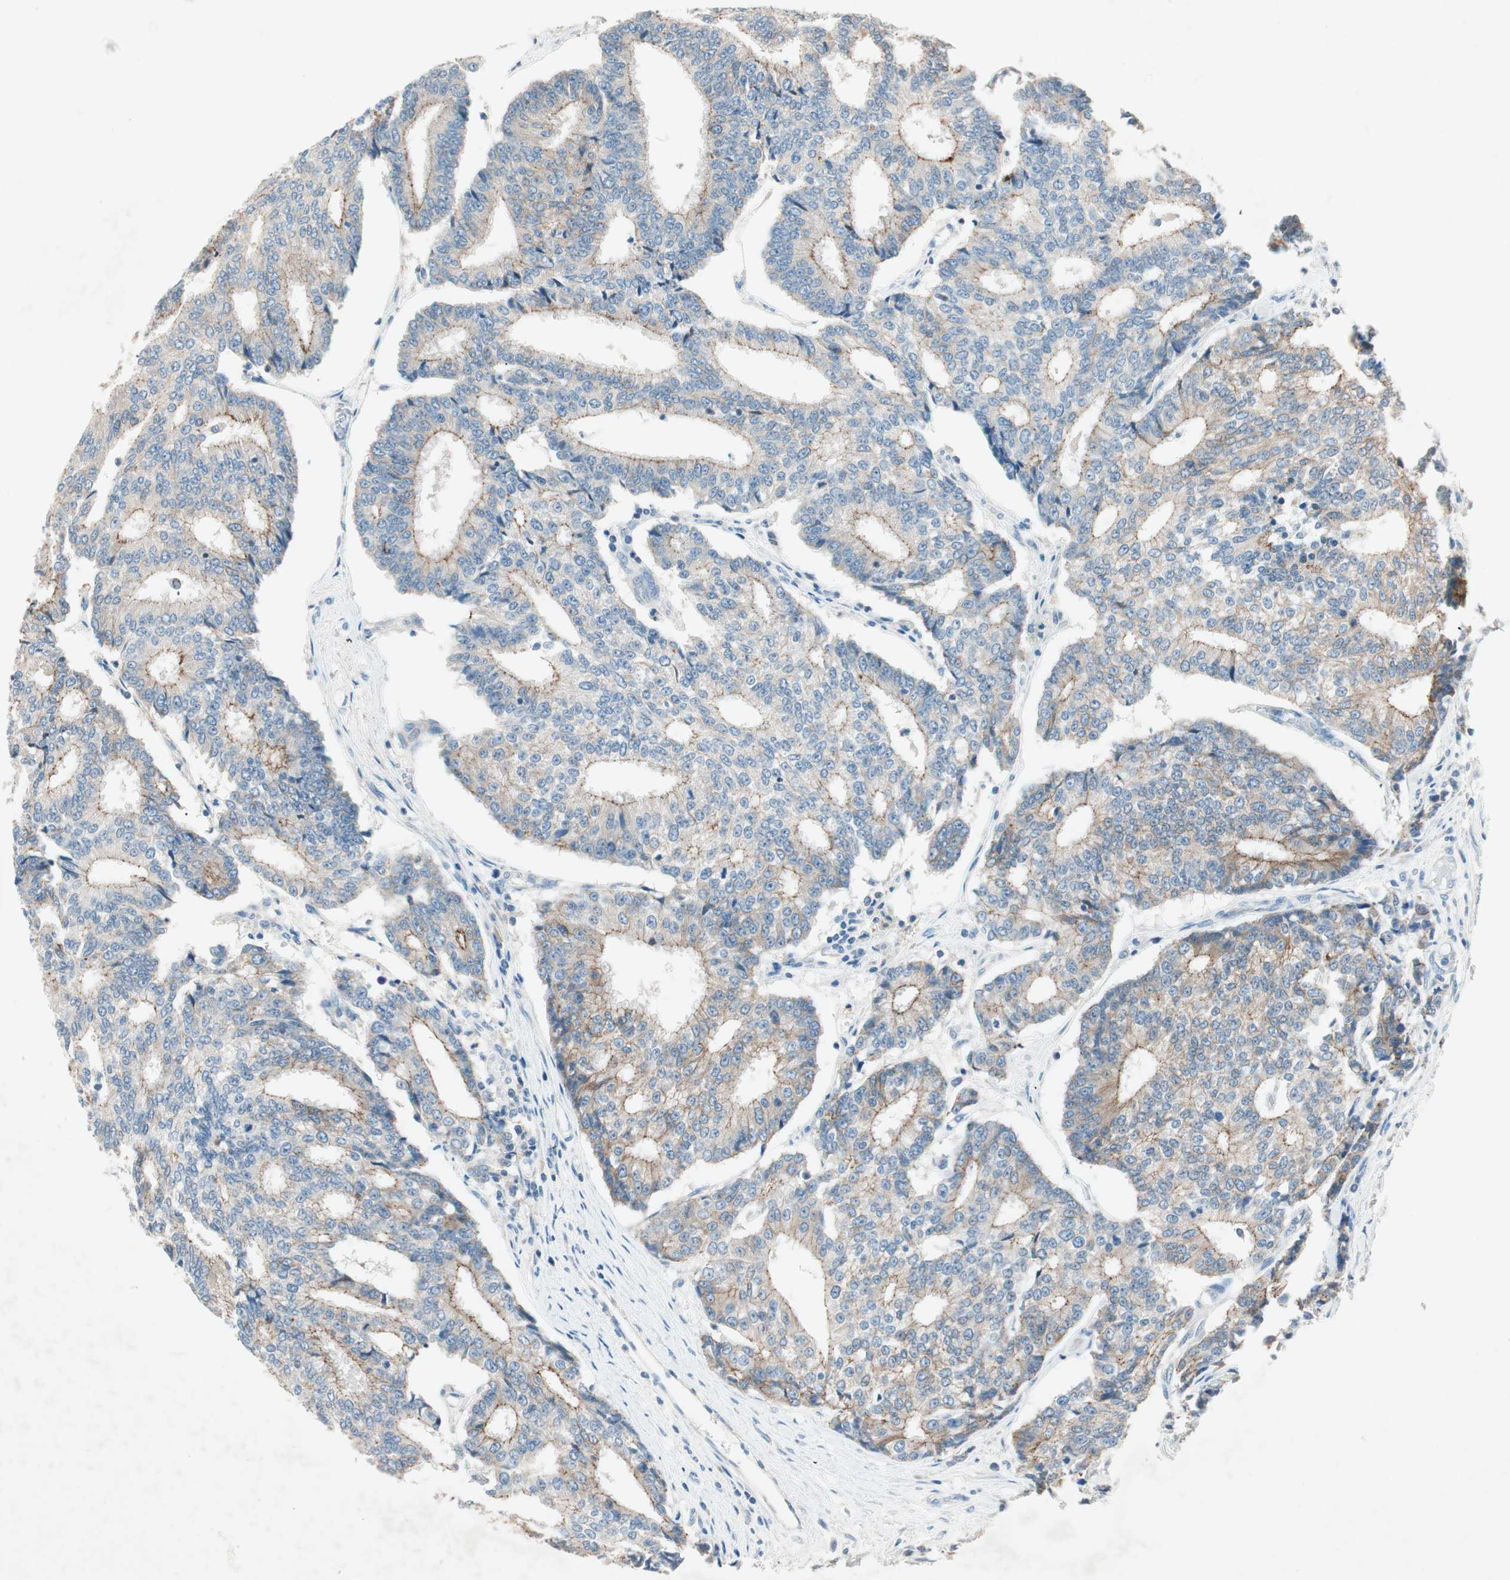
{"staining": {"intensity": "weak", "quantity": "<25%", "location": "cytoplasmic/membranous"}, "tissue": "prostate cancer", "cell_type": "Tumor cells", "image_type": "cancer", "snomed": [{"axis": "morphology", "description": "Adenocarcinoma, High grade"}, {"axis": "topography", "description": "Prostate"}], "caption": "This is an immunohistochemistry (IHC) histopathology image of high-grade adenocarcinoma (prostate). There is no staining in tumor cells.", "gene": "NKAIN1", "patient": {"sex": "male", "age": 55}}